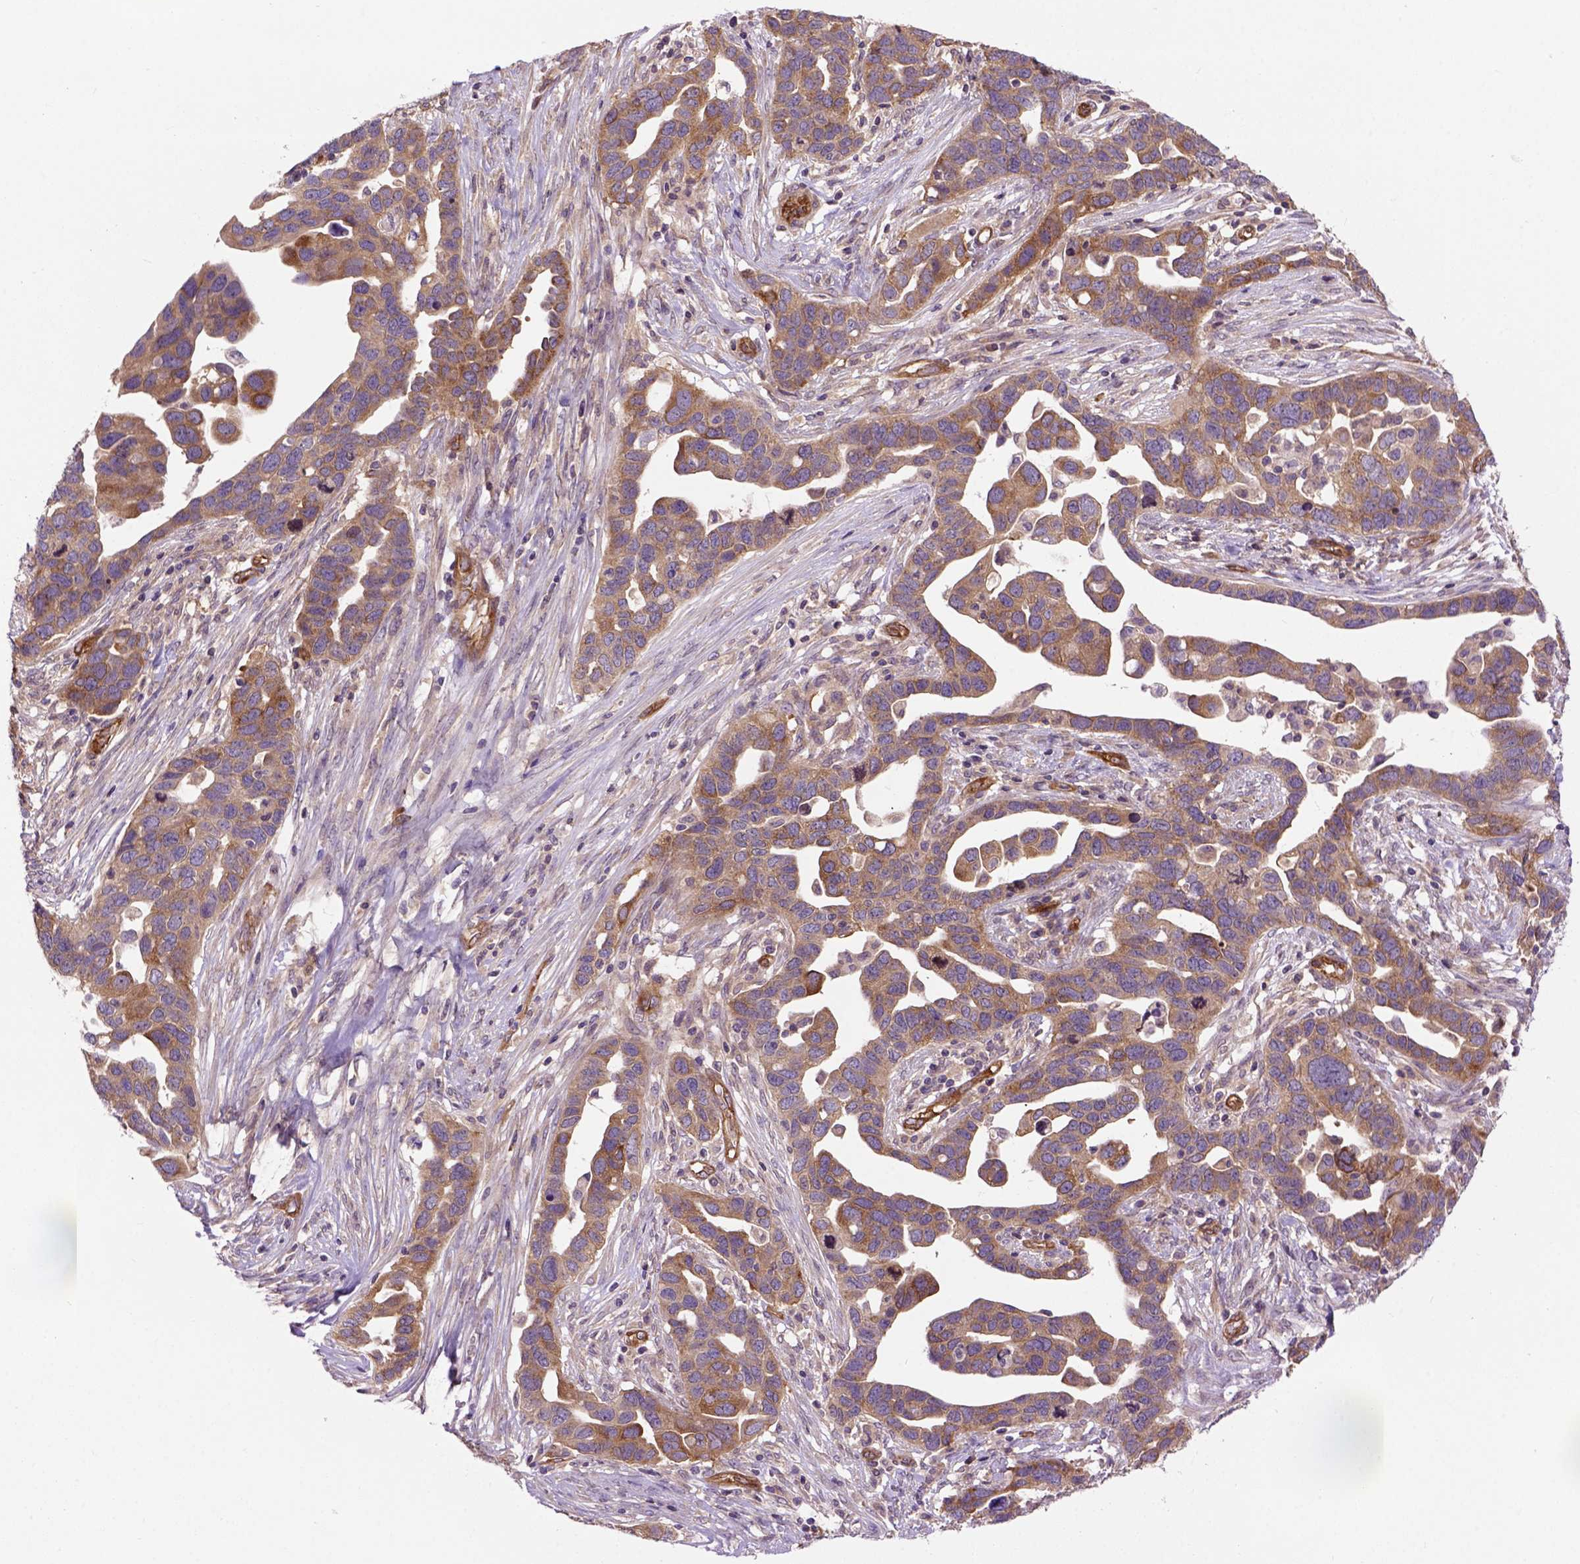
{"staining": {"intensity": "moderate", "quantity": ">75%", "location": "cytoplasmic/membranous"}, "tissue": "ovarian cancer", "cell_type": "Tumor cells", "image_type": "cancer", "snomed": [{"axis": "morphology", "description": "Cystadenocarcinoma, serous, NOS"}, {"axis": "topography", "description": "Ovary"}], "caption": "About >75% of tumor cells in human ovarian serous cystadenocarcinoma display moderate cytoplasmic/membranous protein staining as visualized by brown immunohistochemical staining.", "gene": "CASKIN2", "patient": {"sex": "female", "age": 54}}